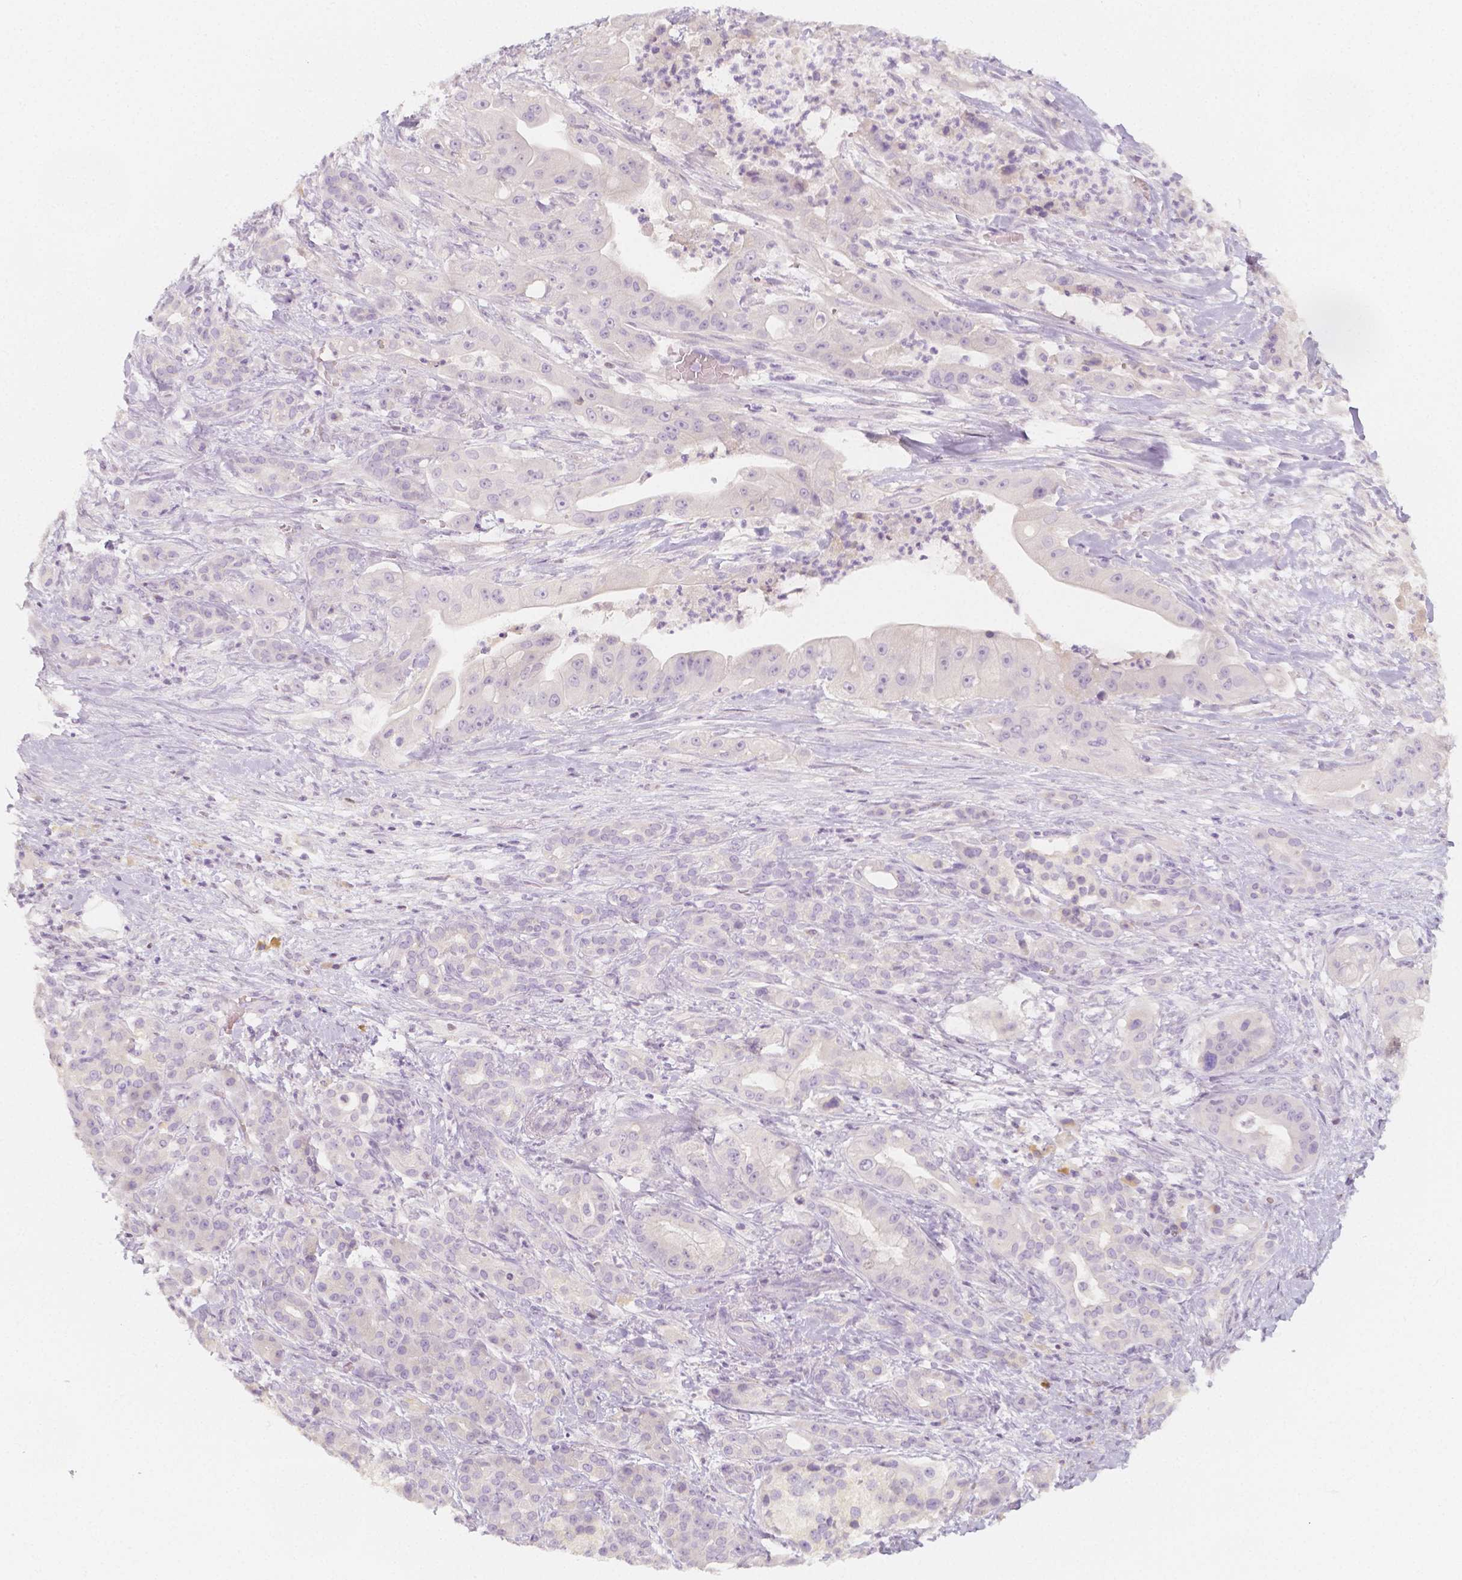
{"staining": {"intensity": "negative", "quantity": "none", "location": "none"}, "tissue": "pancreatic cancer", "cell_type": "Tumor cells", "image_type": "cancer", "snomed": [{"axis": "morphology", "description": "Normal tissue, NOS"}, {"axis": "morphology", "description": "Inflammation, NOS"}, {"axis": "morphology", "description": "Adenocarcinoma, NOS"}, {"axis": "topography", "description": "Pancreas"}], "caption": "There is no significant expression in tumor cells of pancreatic cancer. The staining was performed using DAB (3,3'-diaminobenzidine) to visualize the protein expression in brown, while the nuclei were stained in blue with hematoxylin (Magnification: 20x).", "gene": "BATF", "patient": {"sex": "male", "age": 57}}